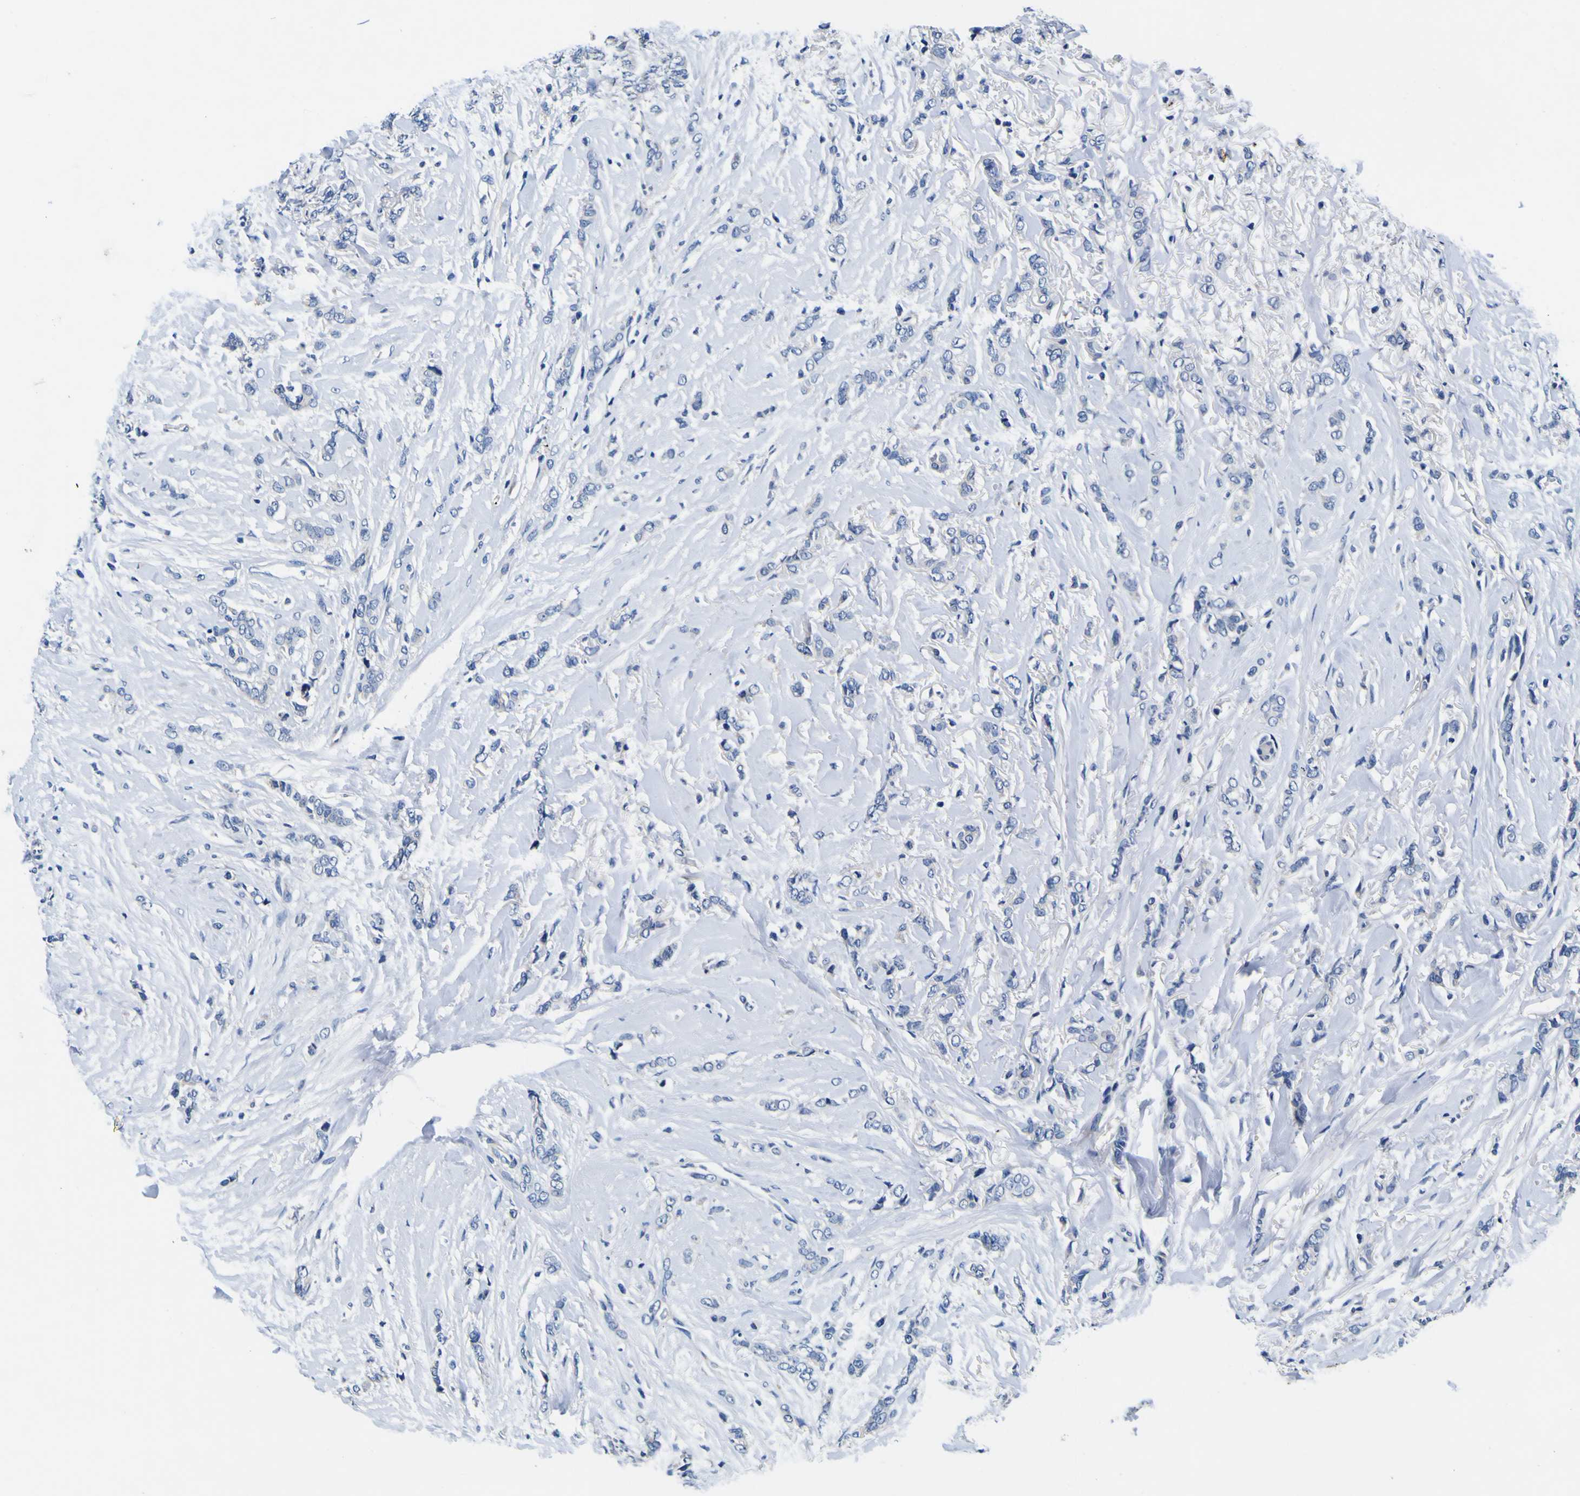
{"staining": {"intensity": "negative", "quantity": "none", "location": "none"}, "tissue": "breast cancer", "cell_type": "Tumor cells", "image_type": "cancer", "snomed": [{"axis": "morphology", "description": "Lobular carcinoma"}, {"axis": "topography", "description": "Skin"}, {"axis": "topography", "description": "Breast"}], "caption": "The histopathology image demonstrates no significant staining in tumor cells of breast lobular carcinoma.", "gene": "AGAP3", "patient": {"sex": "female", "age": 46}}